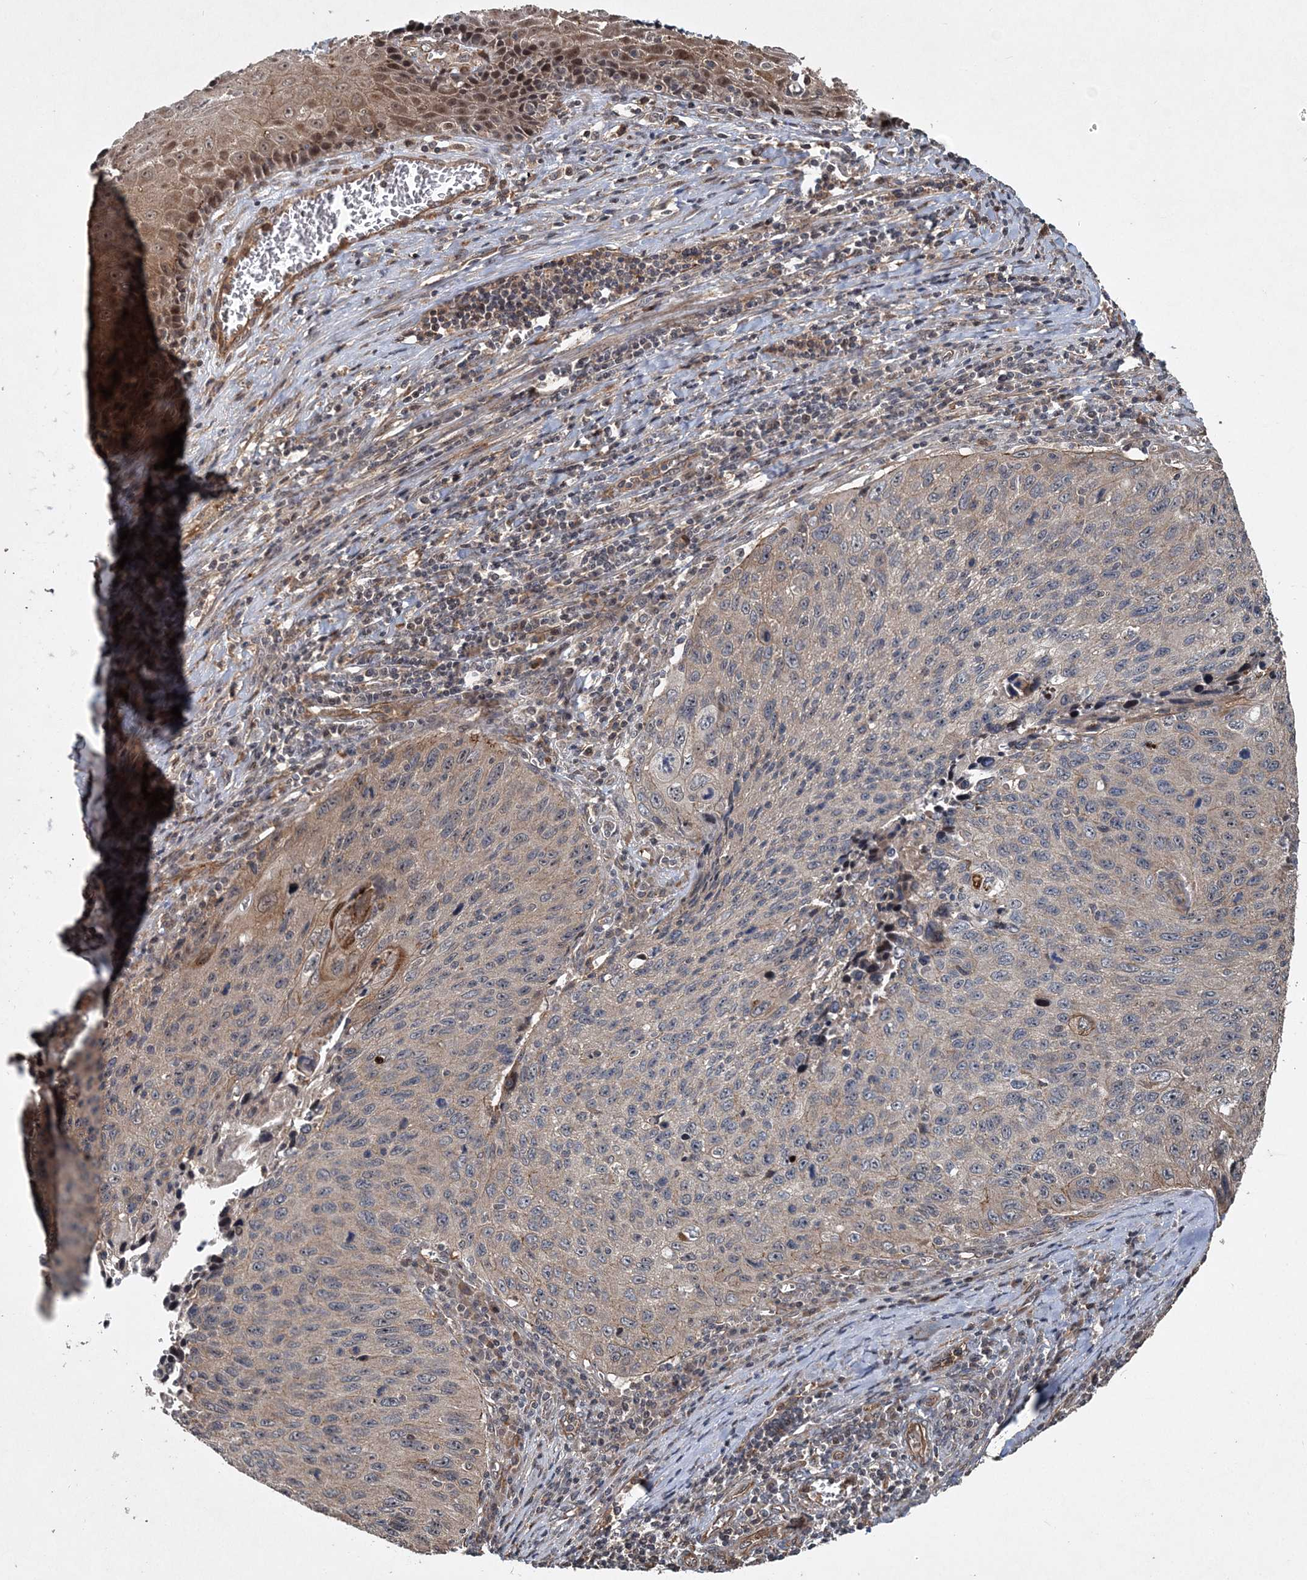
{"staining": {"intensity": "weak", "quantity": "25%-75%", "location": "cytoplasmic/membranous"}, "tissue": "cervical cancer", "cell_type": "Tumor cells", "image_type": "cancer", "snomed": [{"axis": "morphology", "description": "Squamous cell carcinoma, NOS"}, {"axis": "topography", "description": "Cervix"}], "caption": "Squamous cell carcinoma (cervical) stained with a protein marker reveals weak staining in tumor cells.", "gene": "HYCC2", "patient": {"sex": "female", "age": 53}}